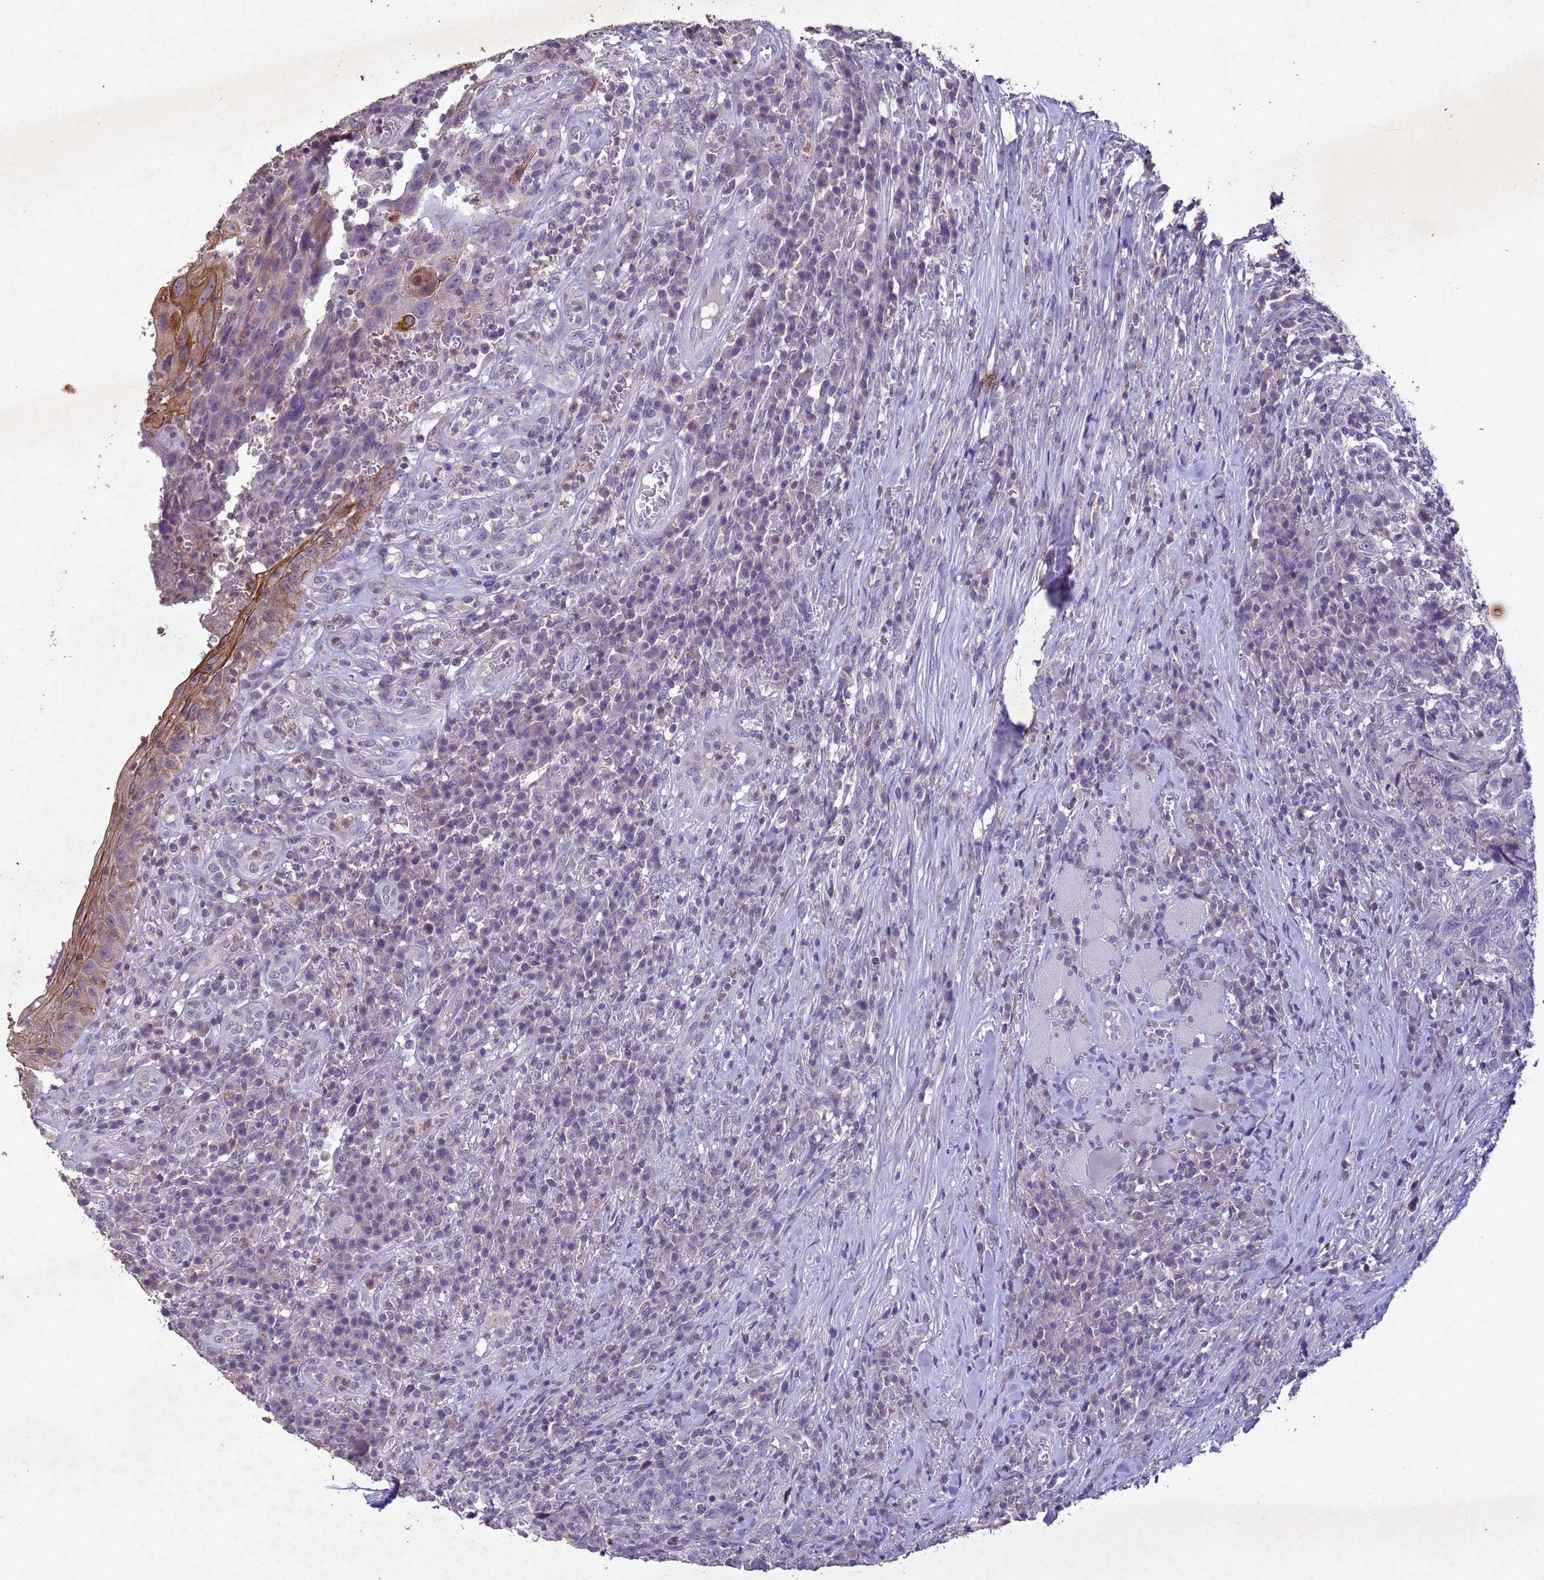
{"staining": {"intensity": "strong", "quantity": "<25%", "location": "cytoplasmic/membranous"}, "tissue": "head and neck cancer", "cell_type": "Tumor cells", "image_type": "cancer", "snomed": [{"axis": "morphology", "description": "Squamous cell carcinoma, NOS"}, {"axis": "topography", "description": "Head-Neck"}], "caption": "Head and neck squamous cell carcinoma tissue displays strong cytoplasmic/membranous expression in about <25% of tumor cells", "gene": "NLRP11", "patient": {"sex": "male", "age": 66}}